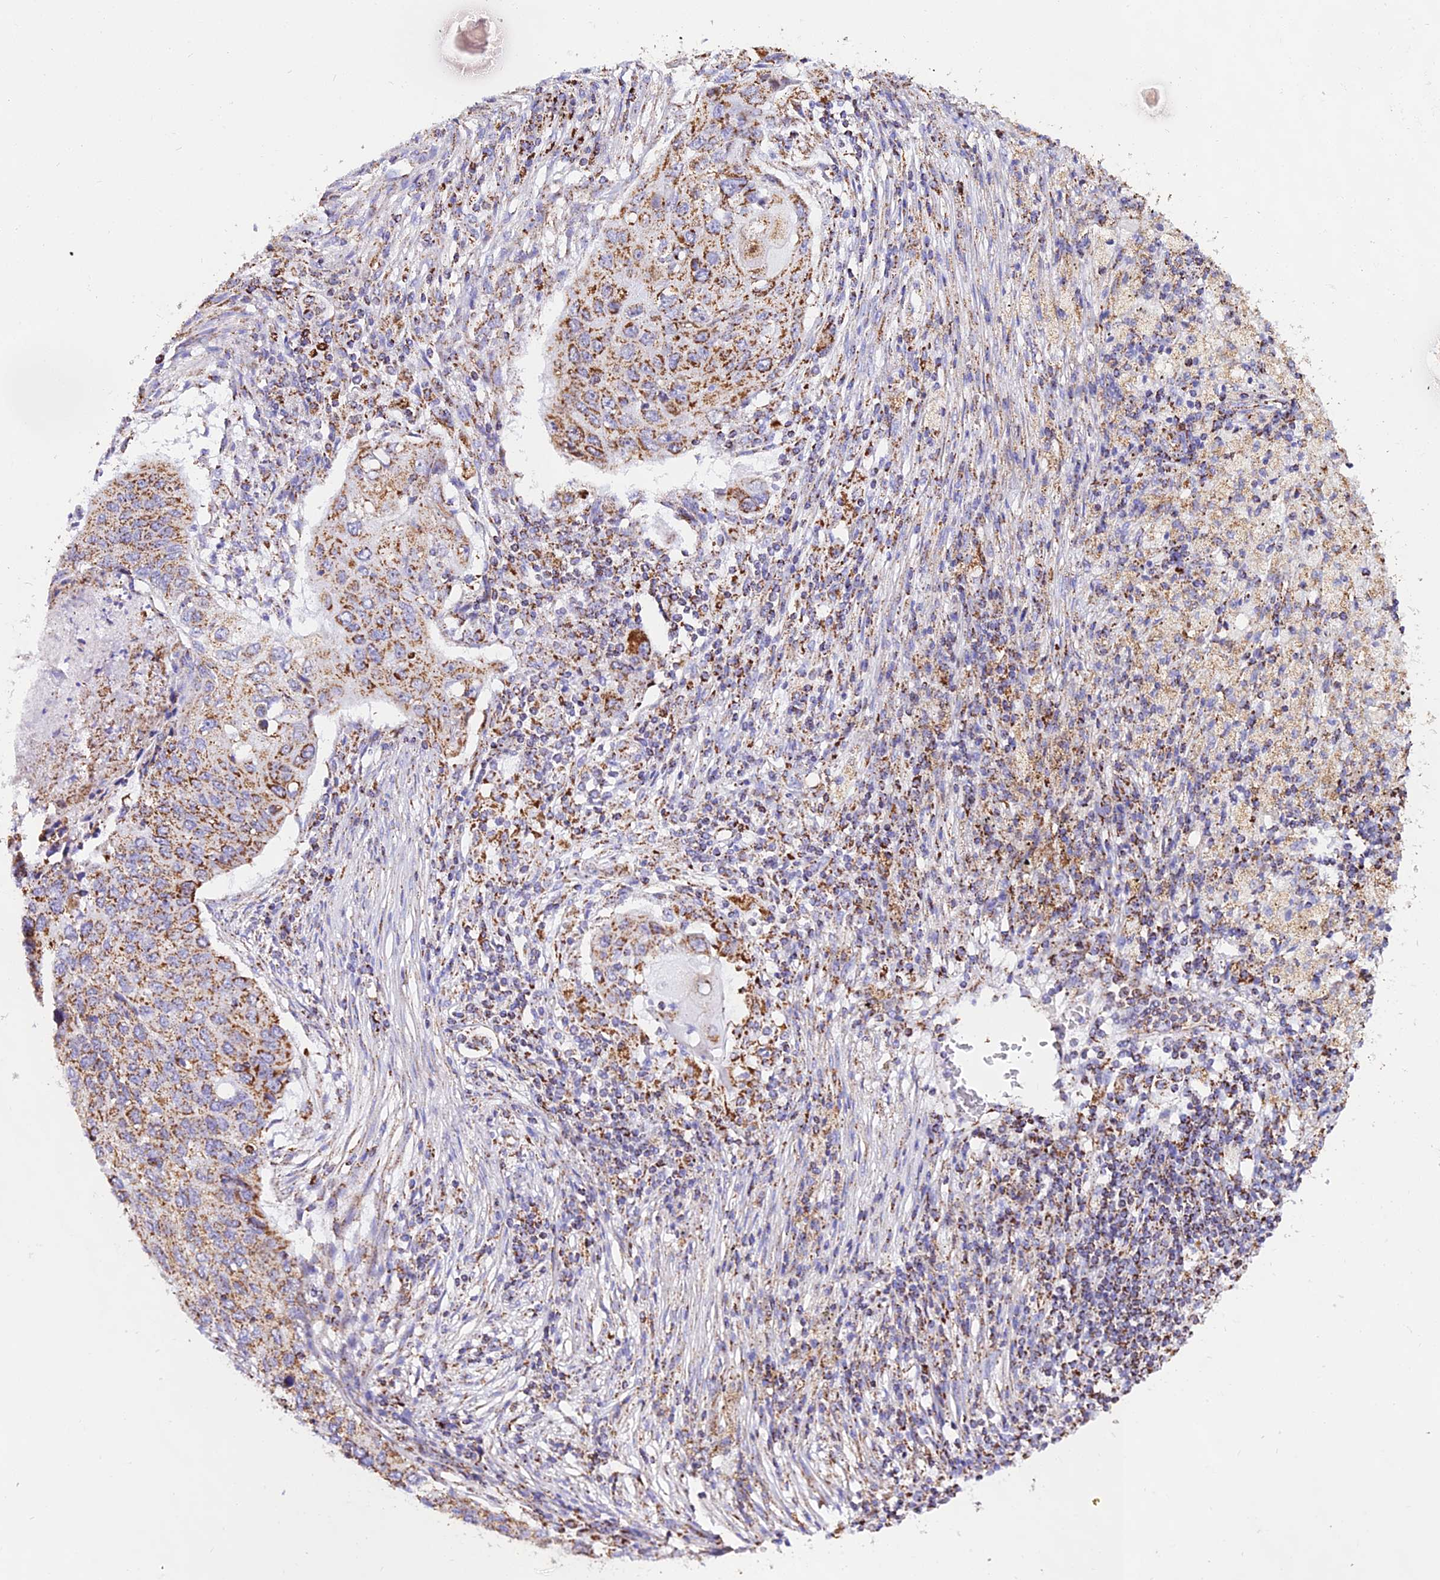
{"staining": {"intensity": "moderate", "quantity": ">75%", "location": "cytoplasmic/membranous"}, "tissue": "lung cancer", "cell_type": "Tumor cells", "image_type": "cancer", "snomed": [{"axis": "morphology", "description": "Squamous cell carcinoma, NOS"}, {"axis": "topography", "description": "Lung"}], "caption": "A brown stain labels moderate cytoplasmic/membranous positivity of a protein in human lung cancer tumor cells.", "gene": "ATP5PD", "patient": {"sex": "female", "age": 63}}